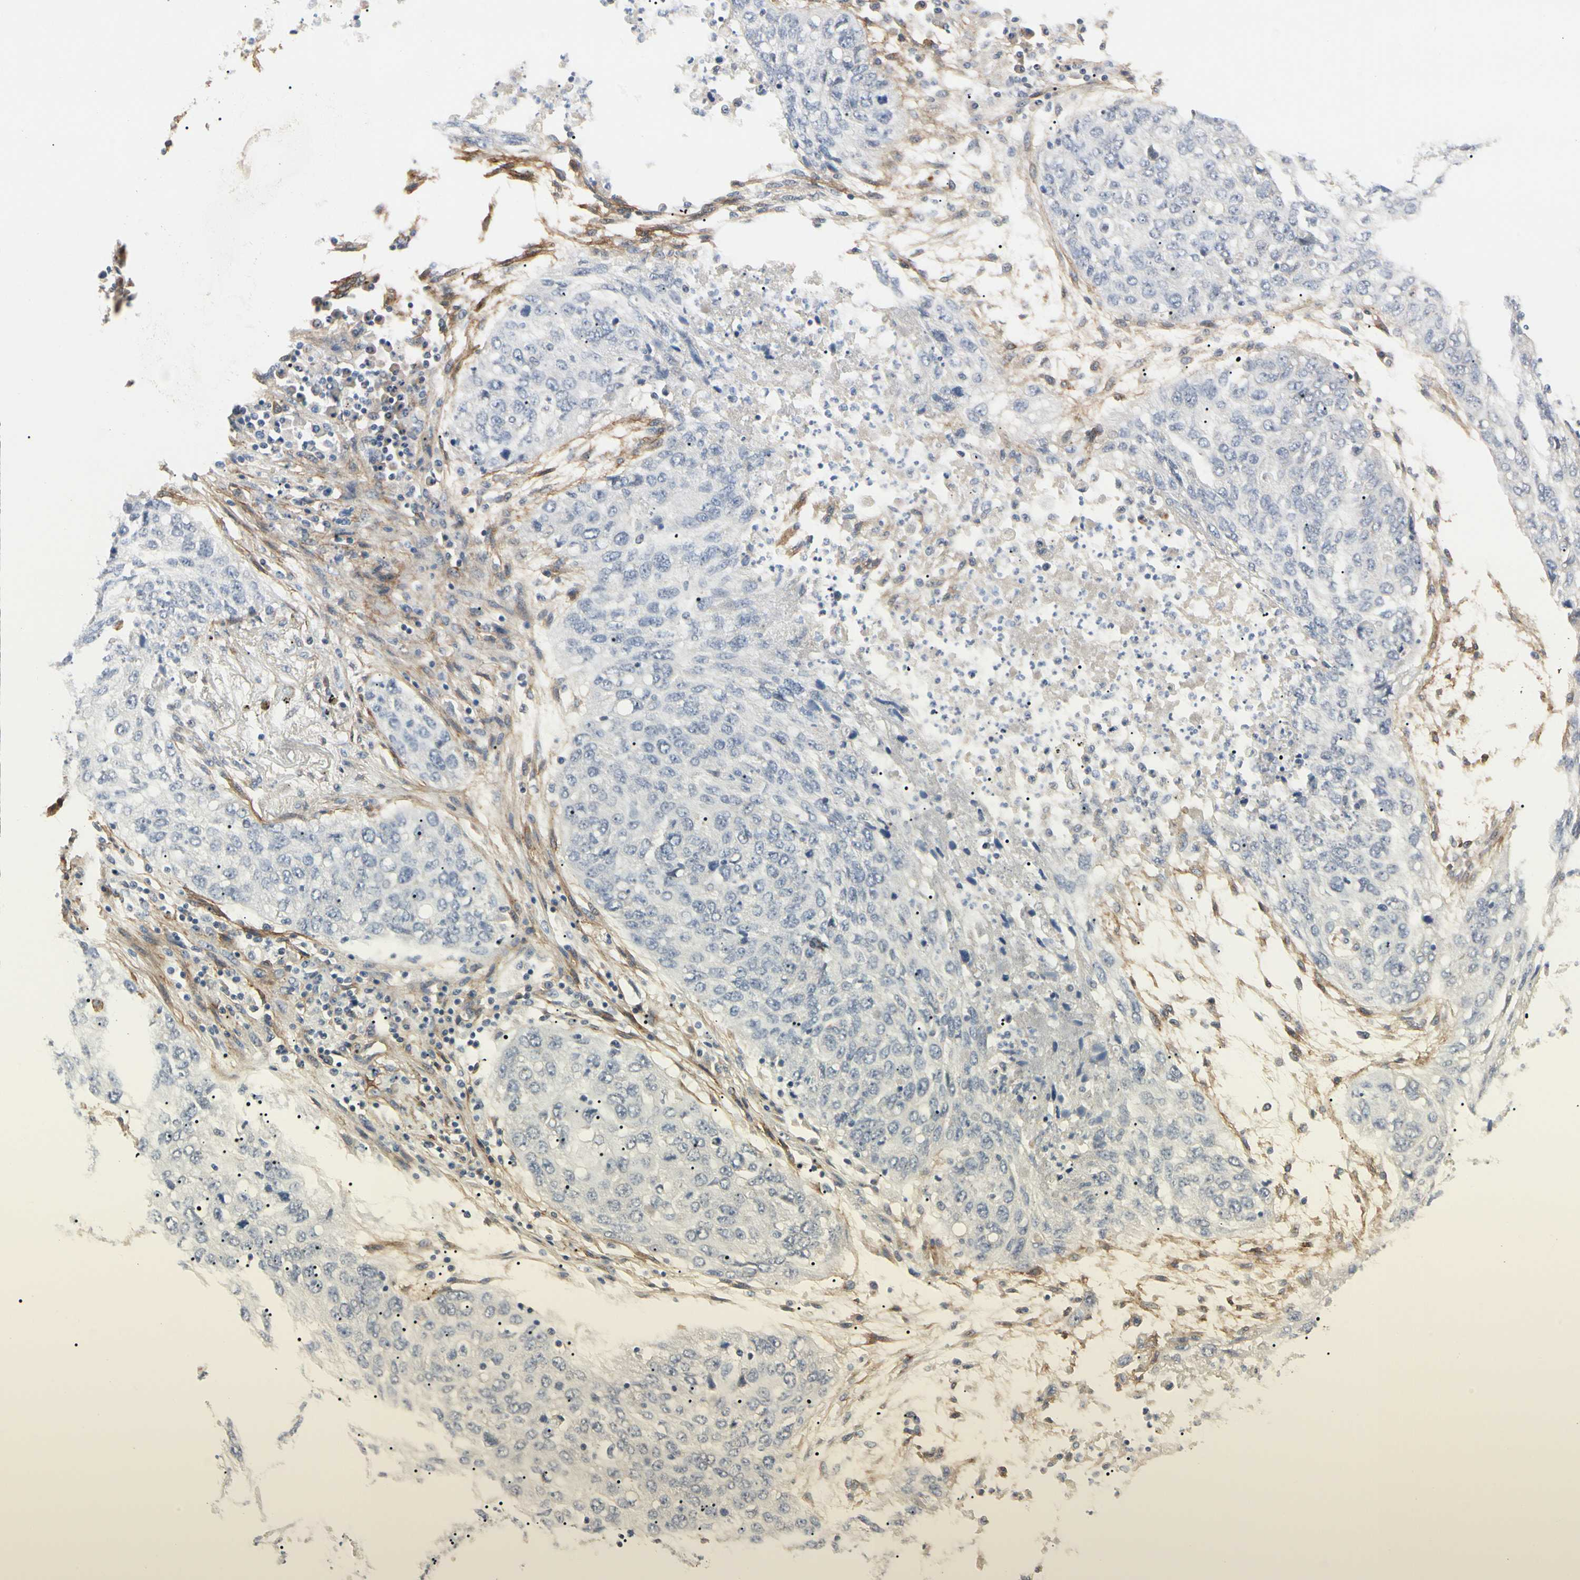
{"staining": {"intensity": "negative", "quantity": "none", "location": "none"}, "tissue": "lung cancer", "cell_type": "Tumor cells", "image_type": "cancer", "snomed": [{"axis": "morphology", "description": "Squamous cell carcinoma, NOS"}, {"axis": "topography", "description": "Lung"}], "caption": "Immunohistochemistry histopathology image of squamous cell carcinoma (lung) stained for a protein (brown), which reveals no staining in tumor cells.", "gene": "GGT5", "patient": {"sex": "female", "age": 63}}